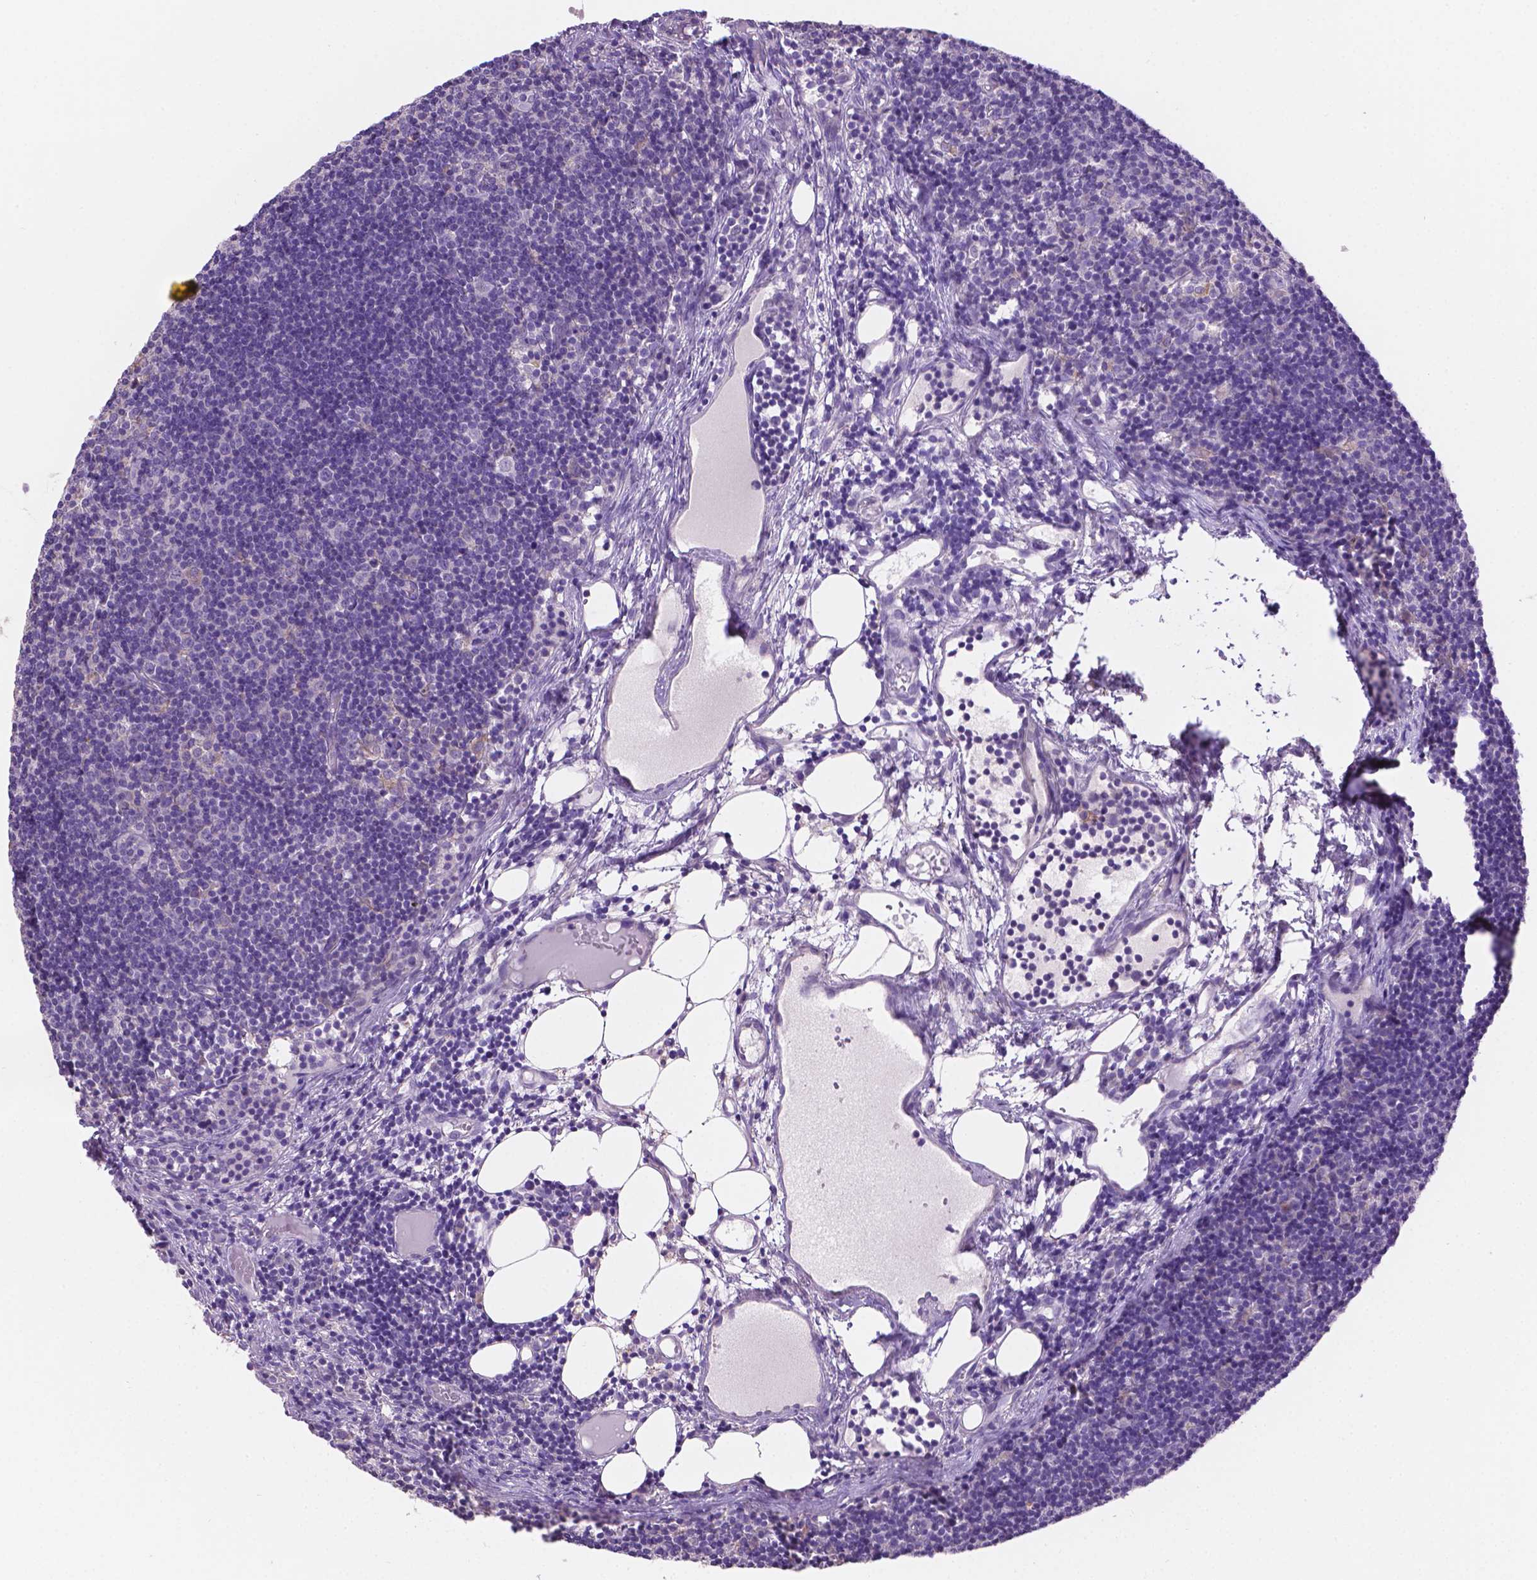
{"staining": {"intensity": "negative", "quantity": "none", "location": "none"}, "tissue": "lymph node", "cell_type": "Non-germinal center cells", "image_type": "normal", "snomed": [{"axis": "morphology", "description": "Normal tissue, NOS"}, {"axis": "topography", "description": "Lymph node"}], "caption": "IHC image of normal lymph node stained for a protein (brown), which demonstrates no staining in non-germinal center cells.", "gene": "CDH7", "patient": {"sex": "female", "age": 41}}